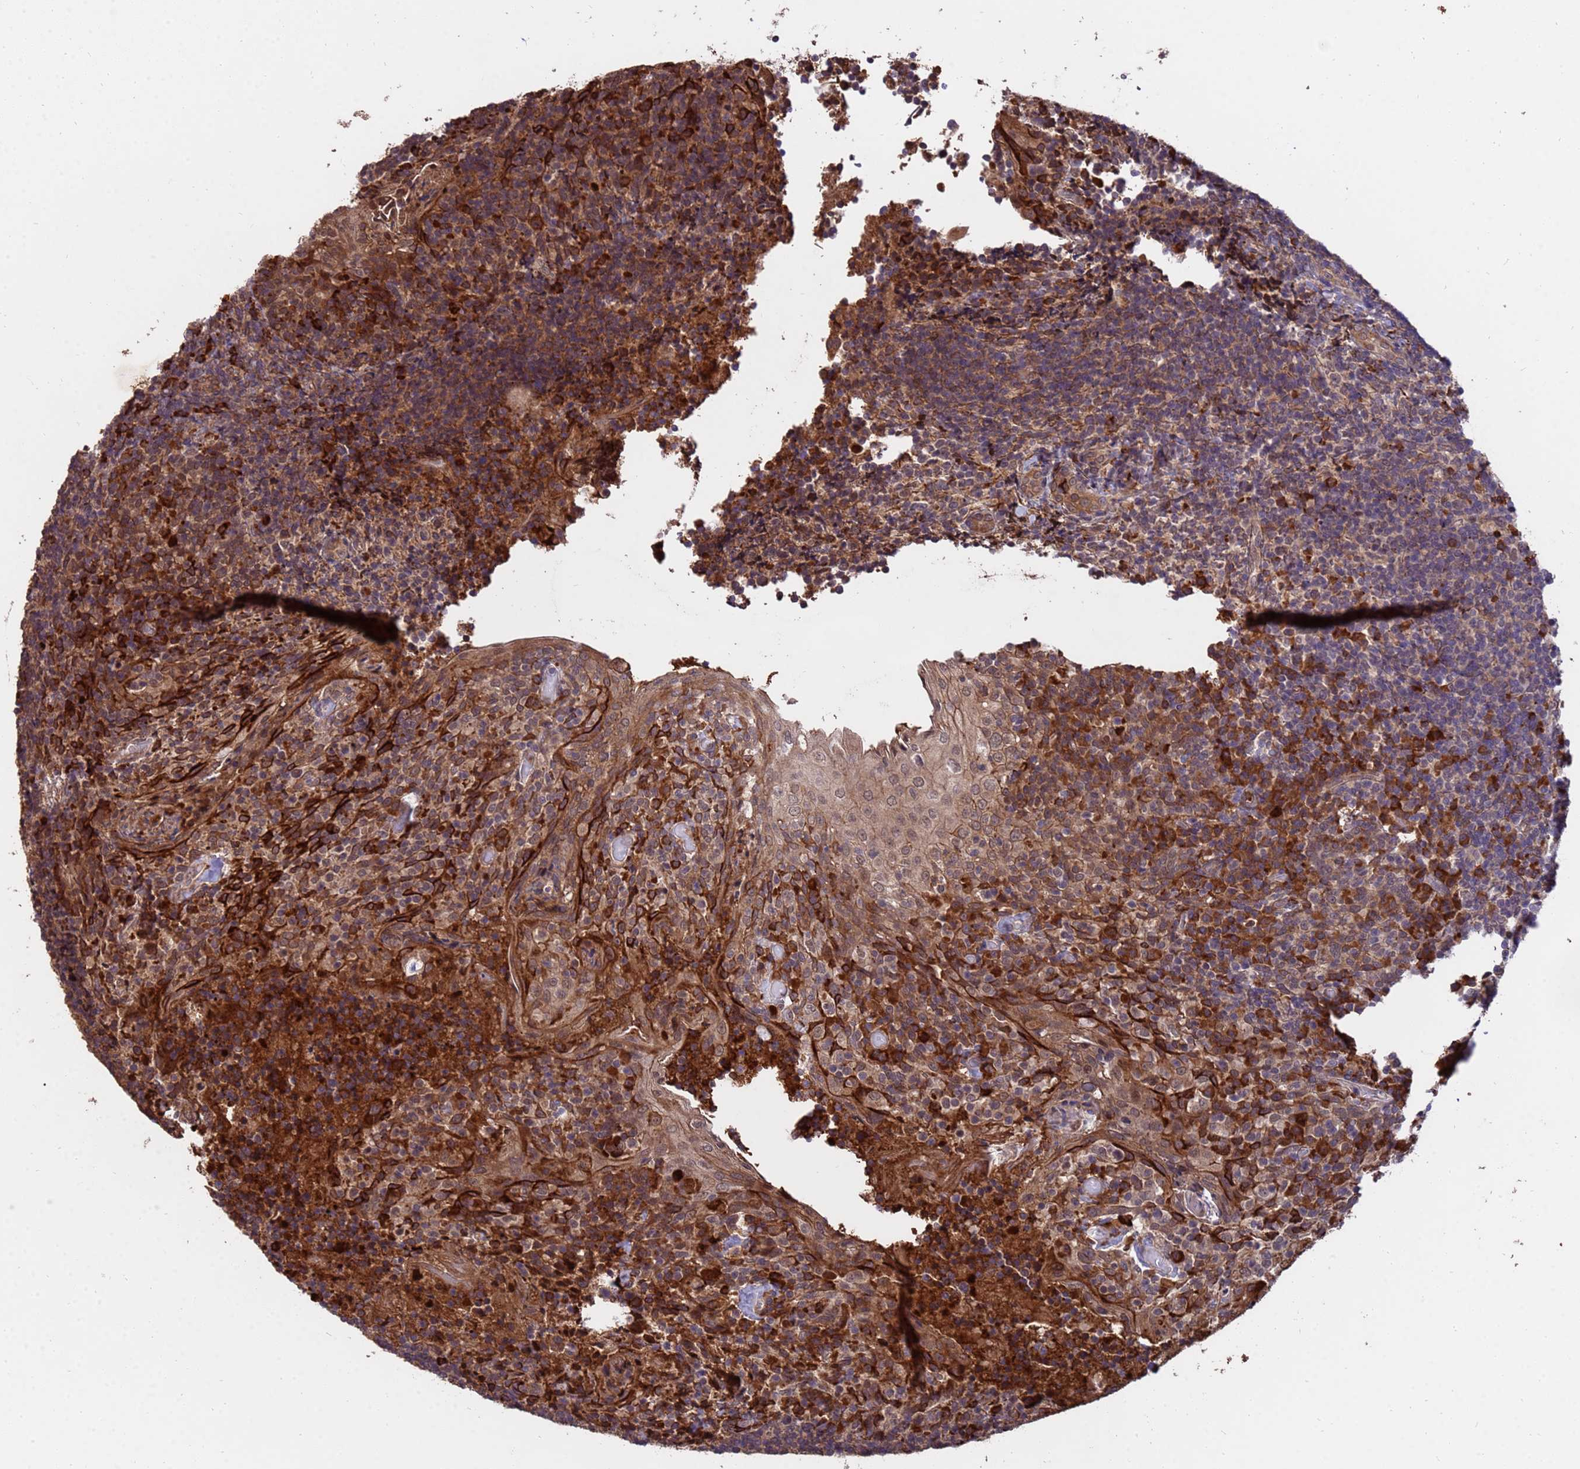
{"staining": {"intensity": "strong", "quantity": "<25%", "location": "cytoplasmic/membranous"}, "tissue": "tonsil", "cell_type": "Germinal center cells", "image_type": "normal", "snomed": [{"axis": "morphology", "description": "Normal tissue, NOS"}, {"axis": "topography", "description": "Tonsil"}], "caption": "This image shows immunohistochemistry (IHC) staining of benign human tonsil, with medium strong cytoplasmic/membranous expression in approximately <25% of germinal center cells.", "gene": "ZNF619", "patient": {"sex": "female", "age": 10}}